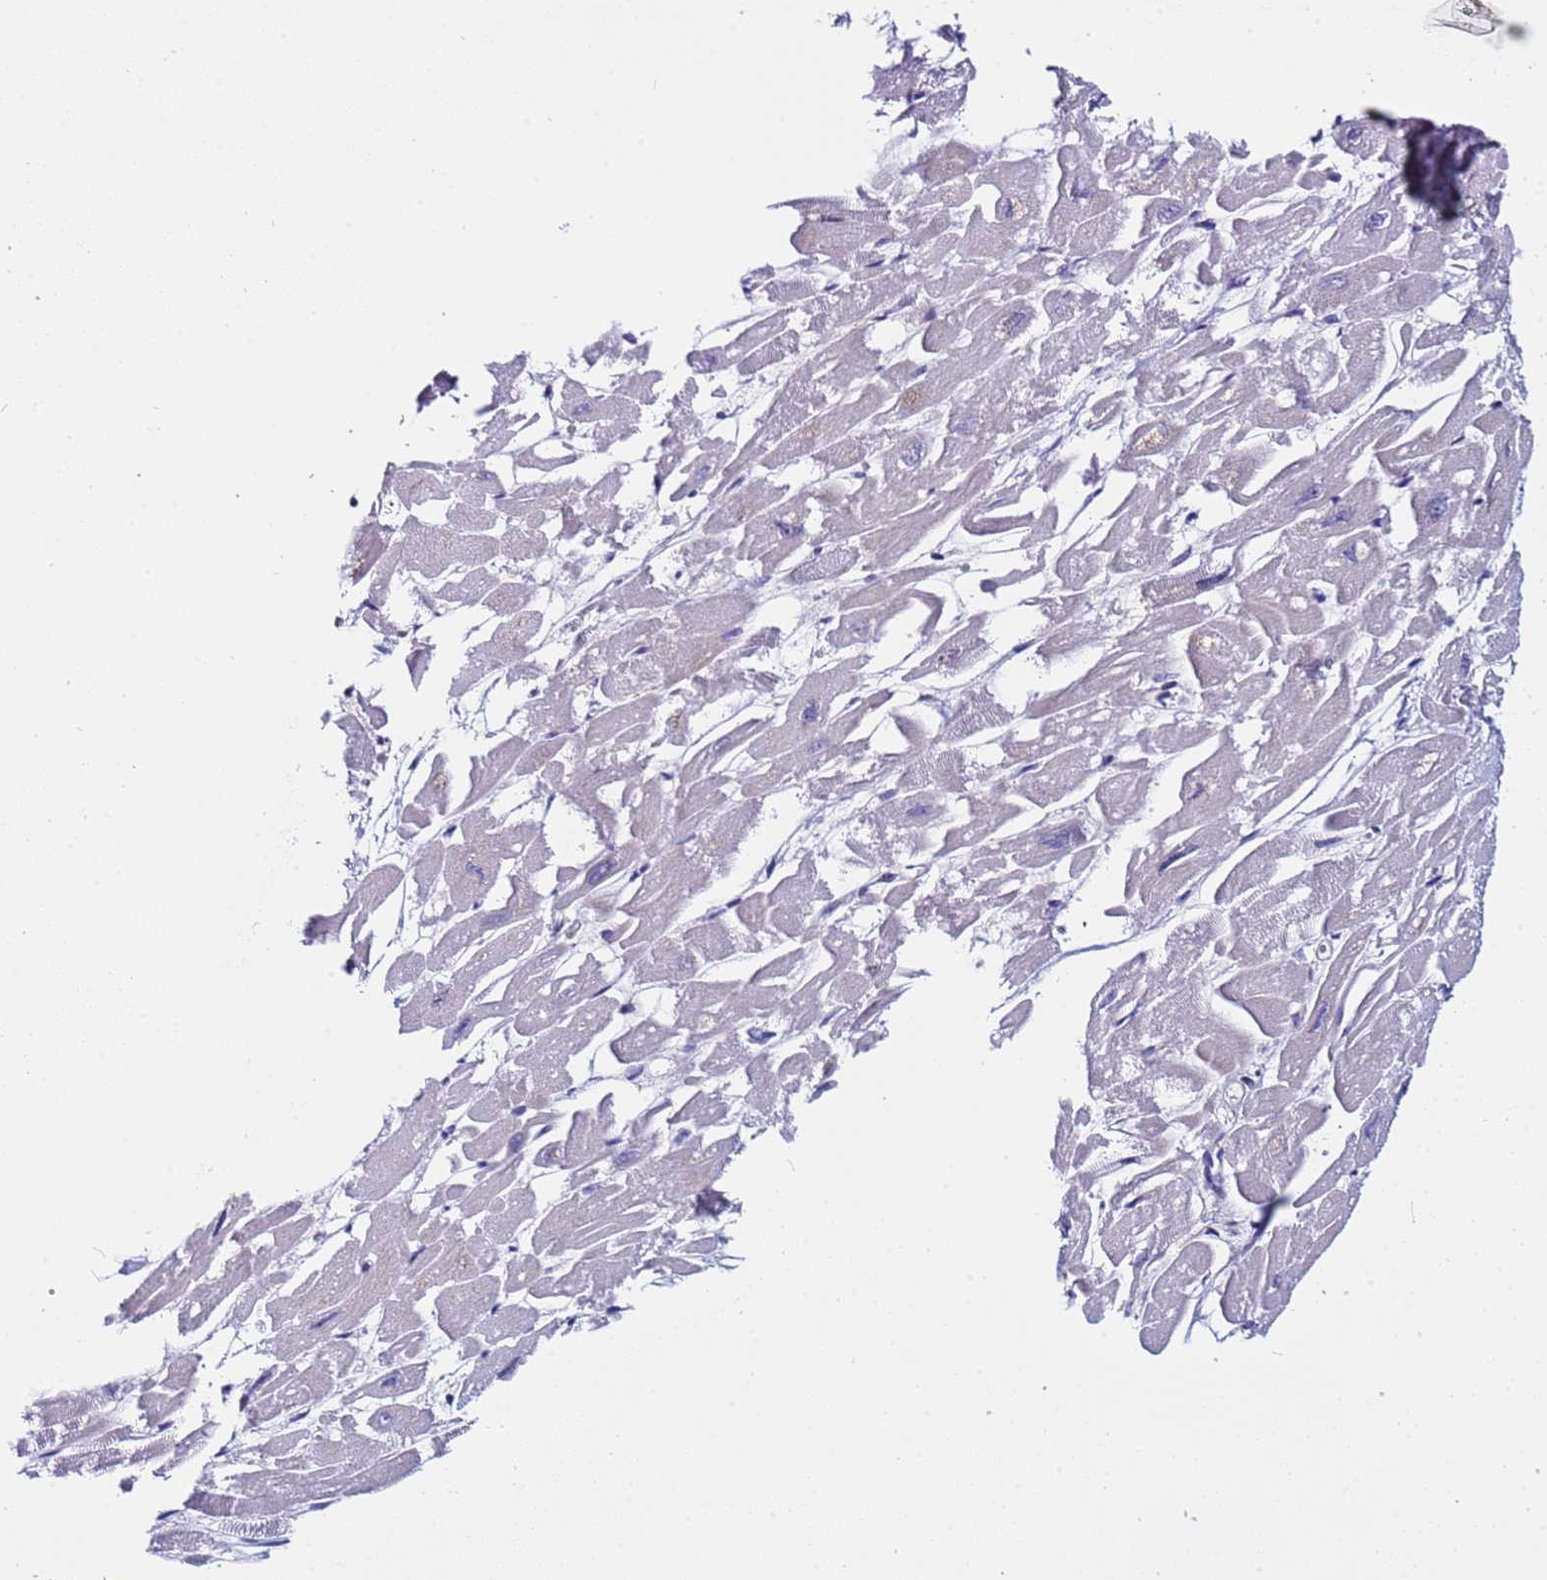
{"staining": {"intensity": "negative", "quantity": "none", "location": "none"}, "tissue": "heart muscle", "cell_type": "Cardiomyocytes", "image_type": "normal", "snomed": [{"axis": "morphology", "description": "Normal tissue, NOS"}, {"axis": "topography", "description": "Heart"}], "caption": "Cardiomyocytes show no significant protein staining in benign heart muscle. (Stains: DAB immunohistochemistry (IHC) with hematoxylin counter stain, Microscopy: brightfield microscopy at high magnification).", "gene": "POP5", "patient": {"sex": "male", "age": 54}}